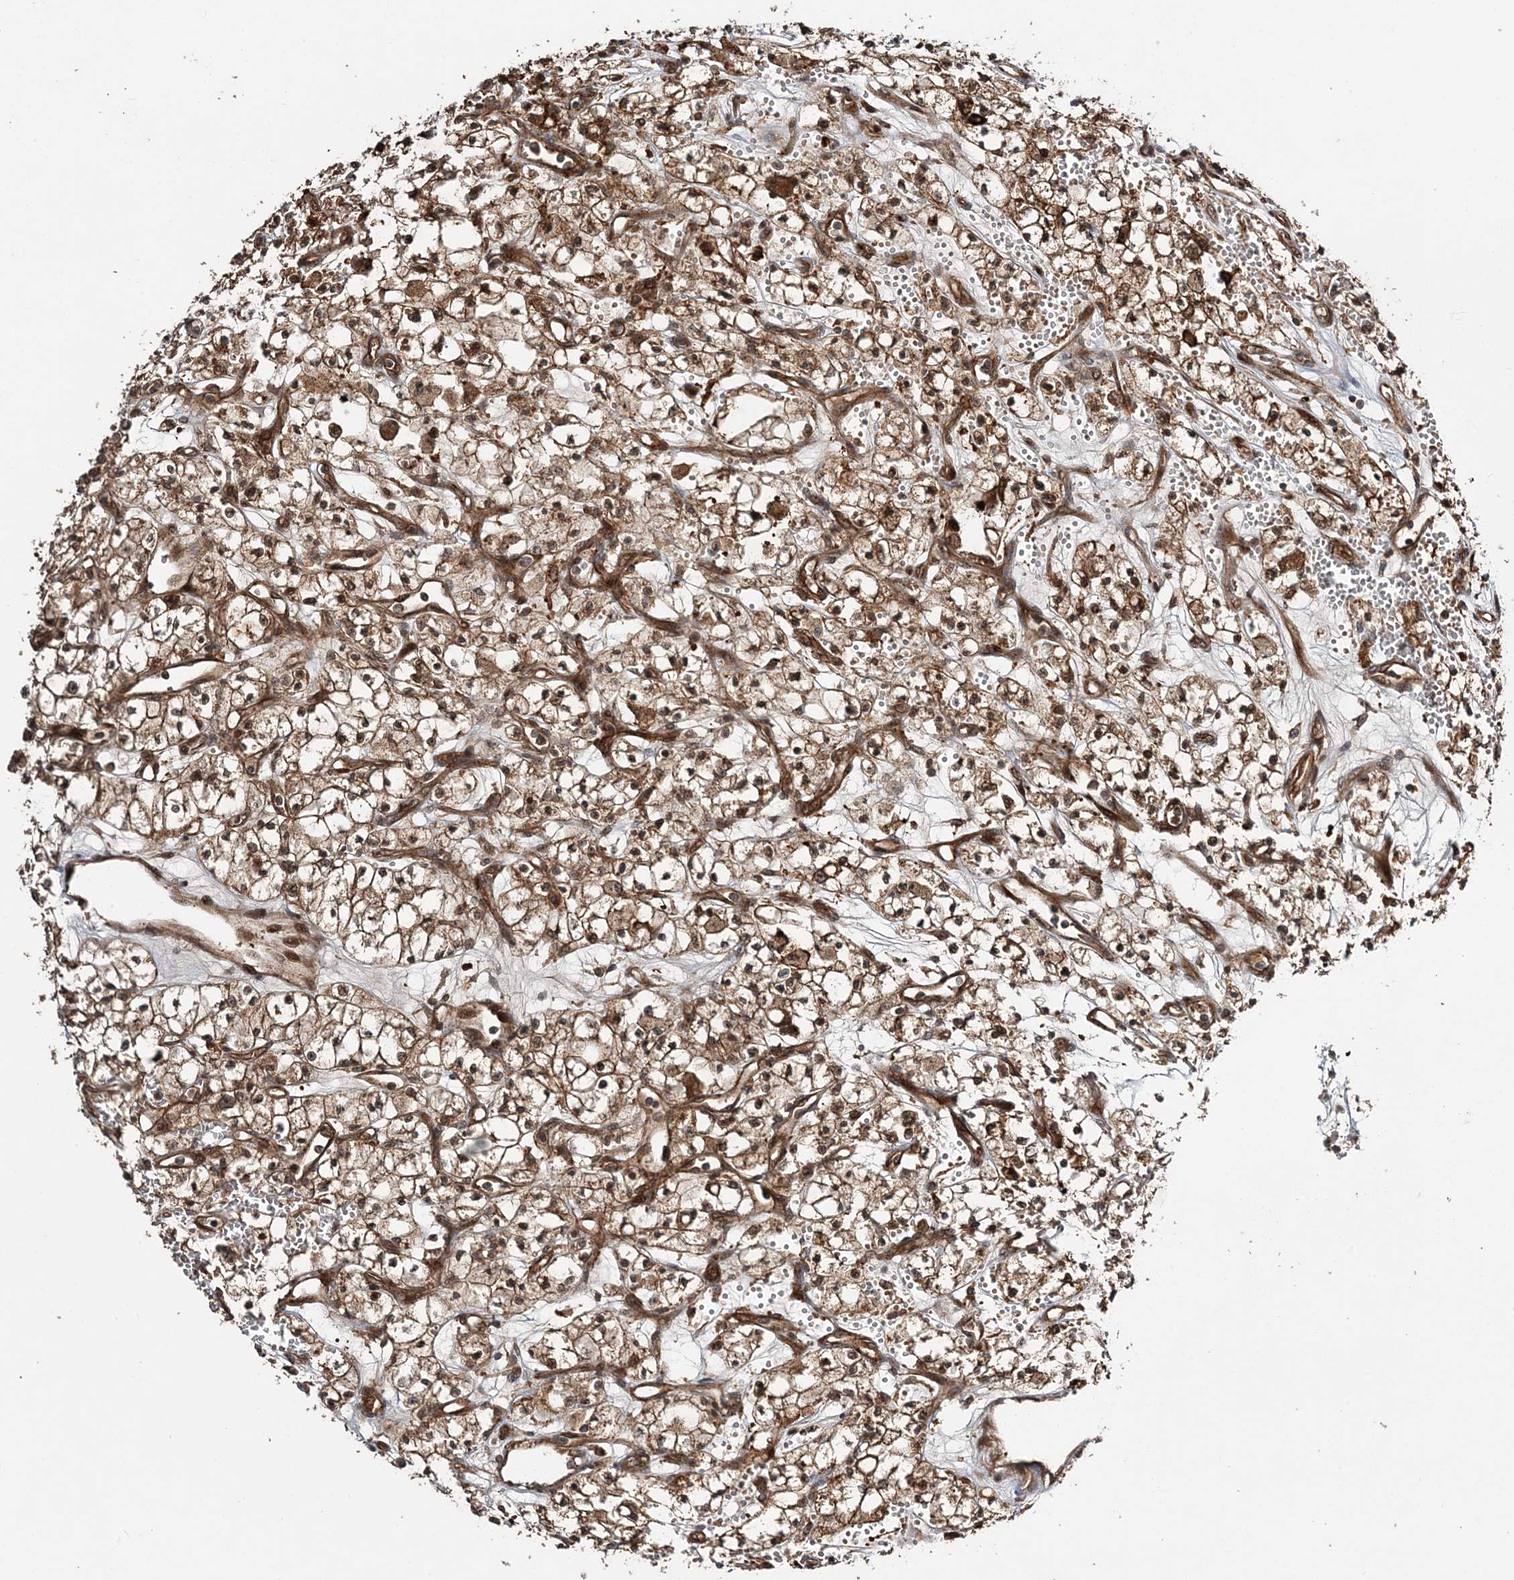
{"staining": {"intensity": "moderate", "quantity": ">75%", "location": "cytoplasmic/membranous,nuclear"}, "tissue": "renal cancer", "cell_type": "Tumor cells", "image_type": "cancer", "snomed": [{"axis": "morphology", "description": "Adenocarcinoma, NOS"}, {"axis": "topography", "description": "Kidney"}], "caption": "A brown stain shows moderate cytoplasmic/membranous and nuclear expression of a protein in human renal cancer (adenocarcinoma) tumor cells. The staining is performed using DAB brown chromogen to label protein expression. The nuclei are counter-stained blue using hematoxylin.", "gene": "UBTD2", "patient": {"sex": "male", "age": 59}}